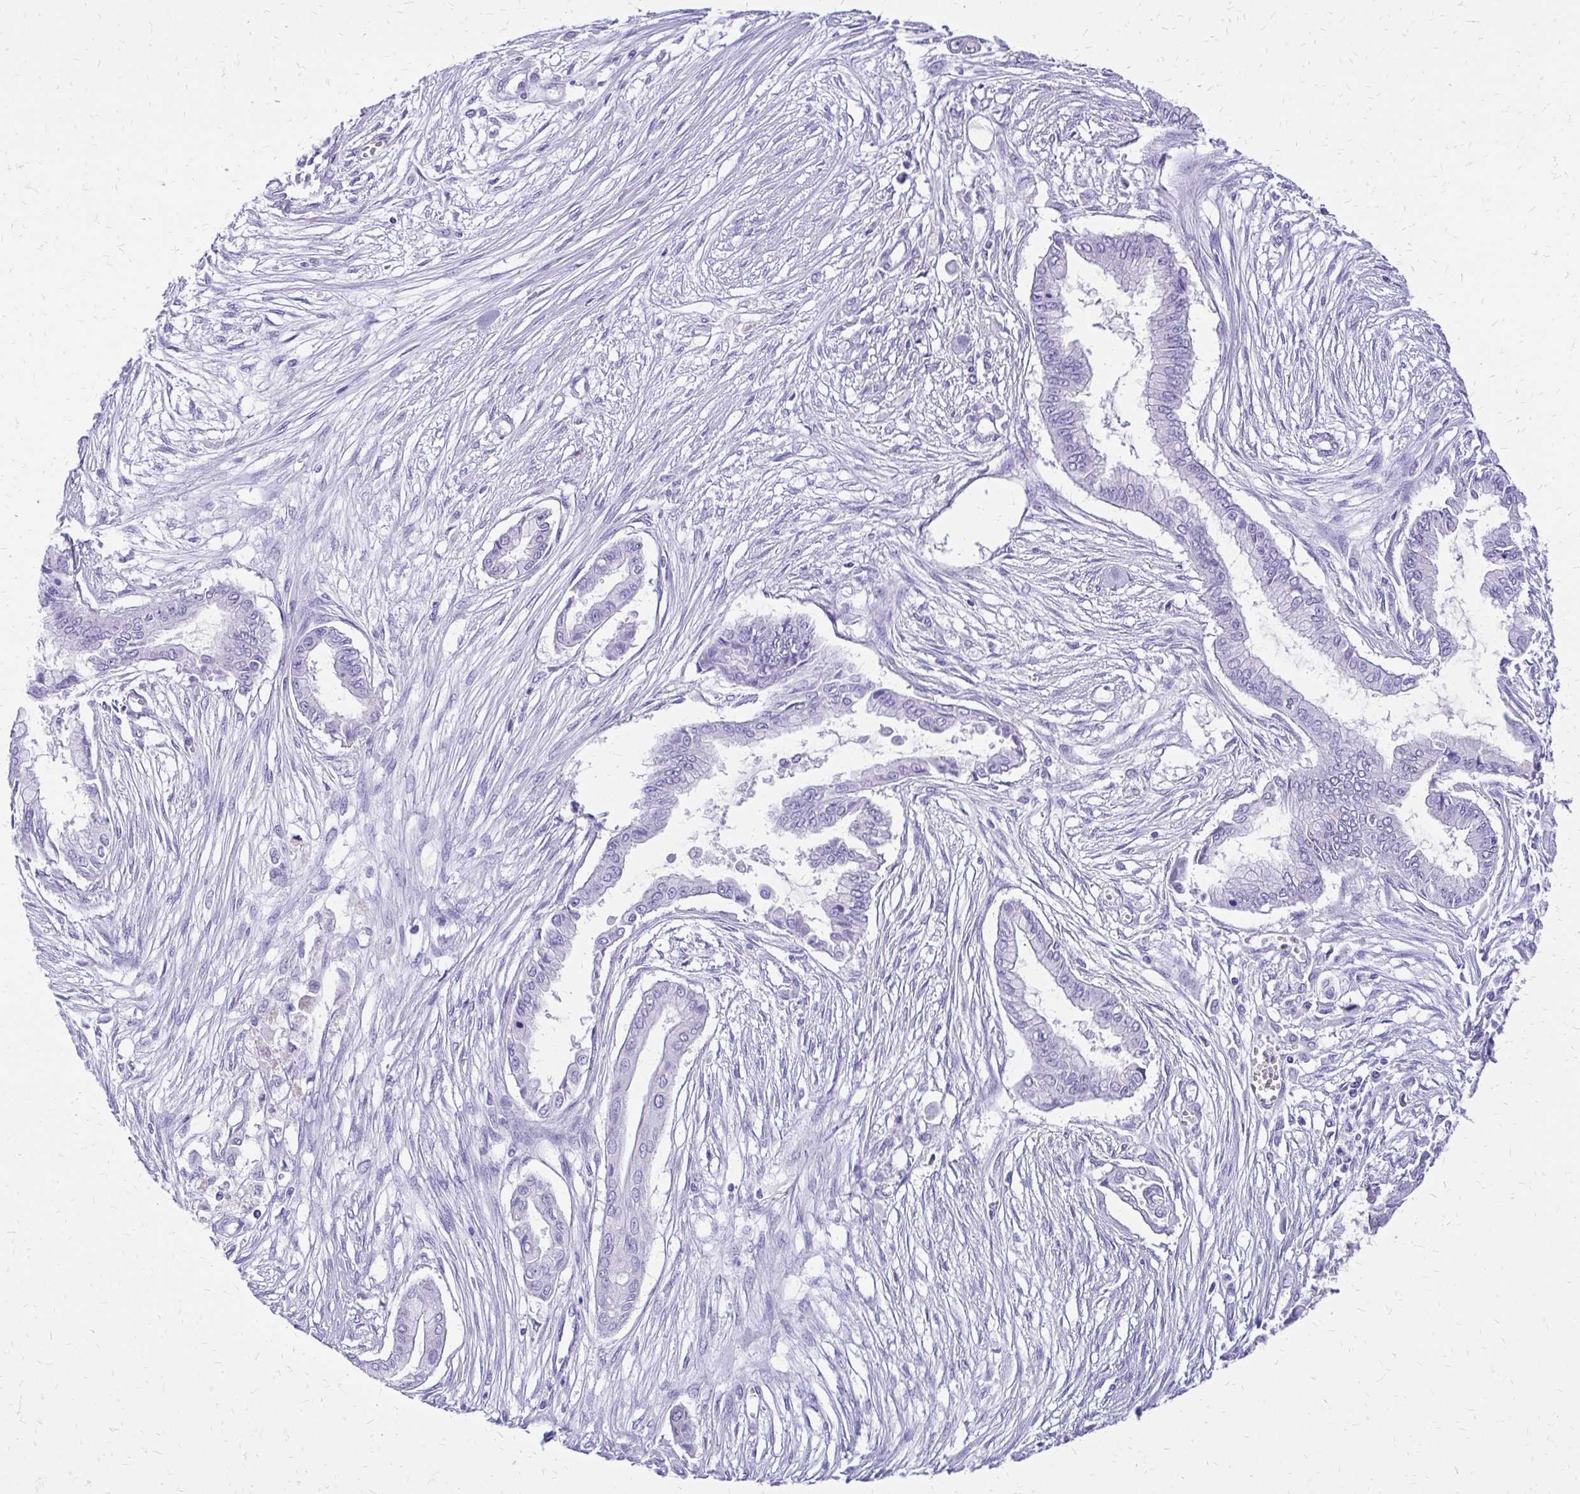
{"staining": {"intensity": "negative", "quantity": "none", "location": "none"}, "tissue": "pancreatic cancer", "cell_type": "Tumor cells", "image_type": "cancer", "snomed": [{"axis": "morphology", "description": "Adenocarcinoma, NOS"}, {"axis": "topography", "description": "Pancreas"}], "caption": "There is no significant positivity in tumor cells of pancreatic adenocarcinoma.", "gene": "SLC32A1", "patient": {"sex": "female", "age": 68}}